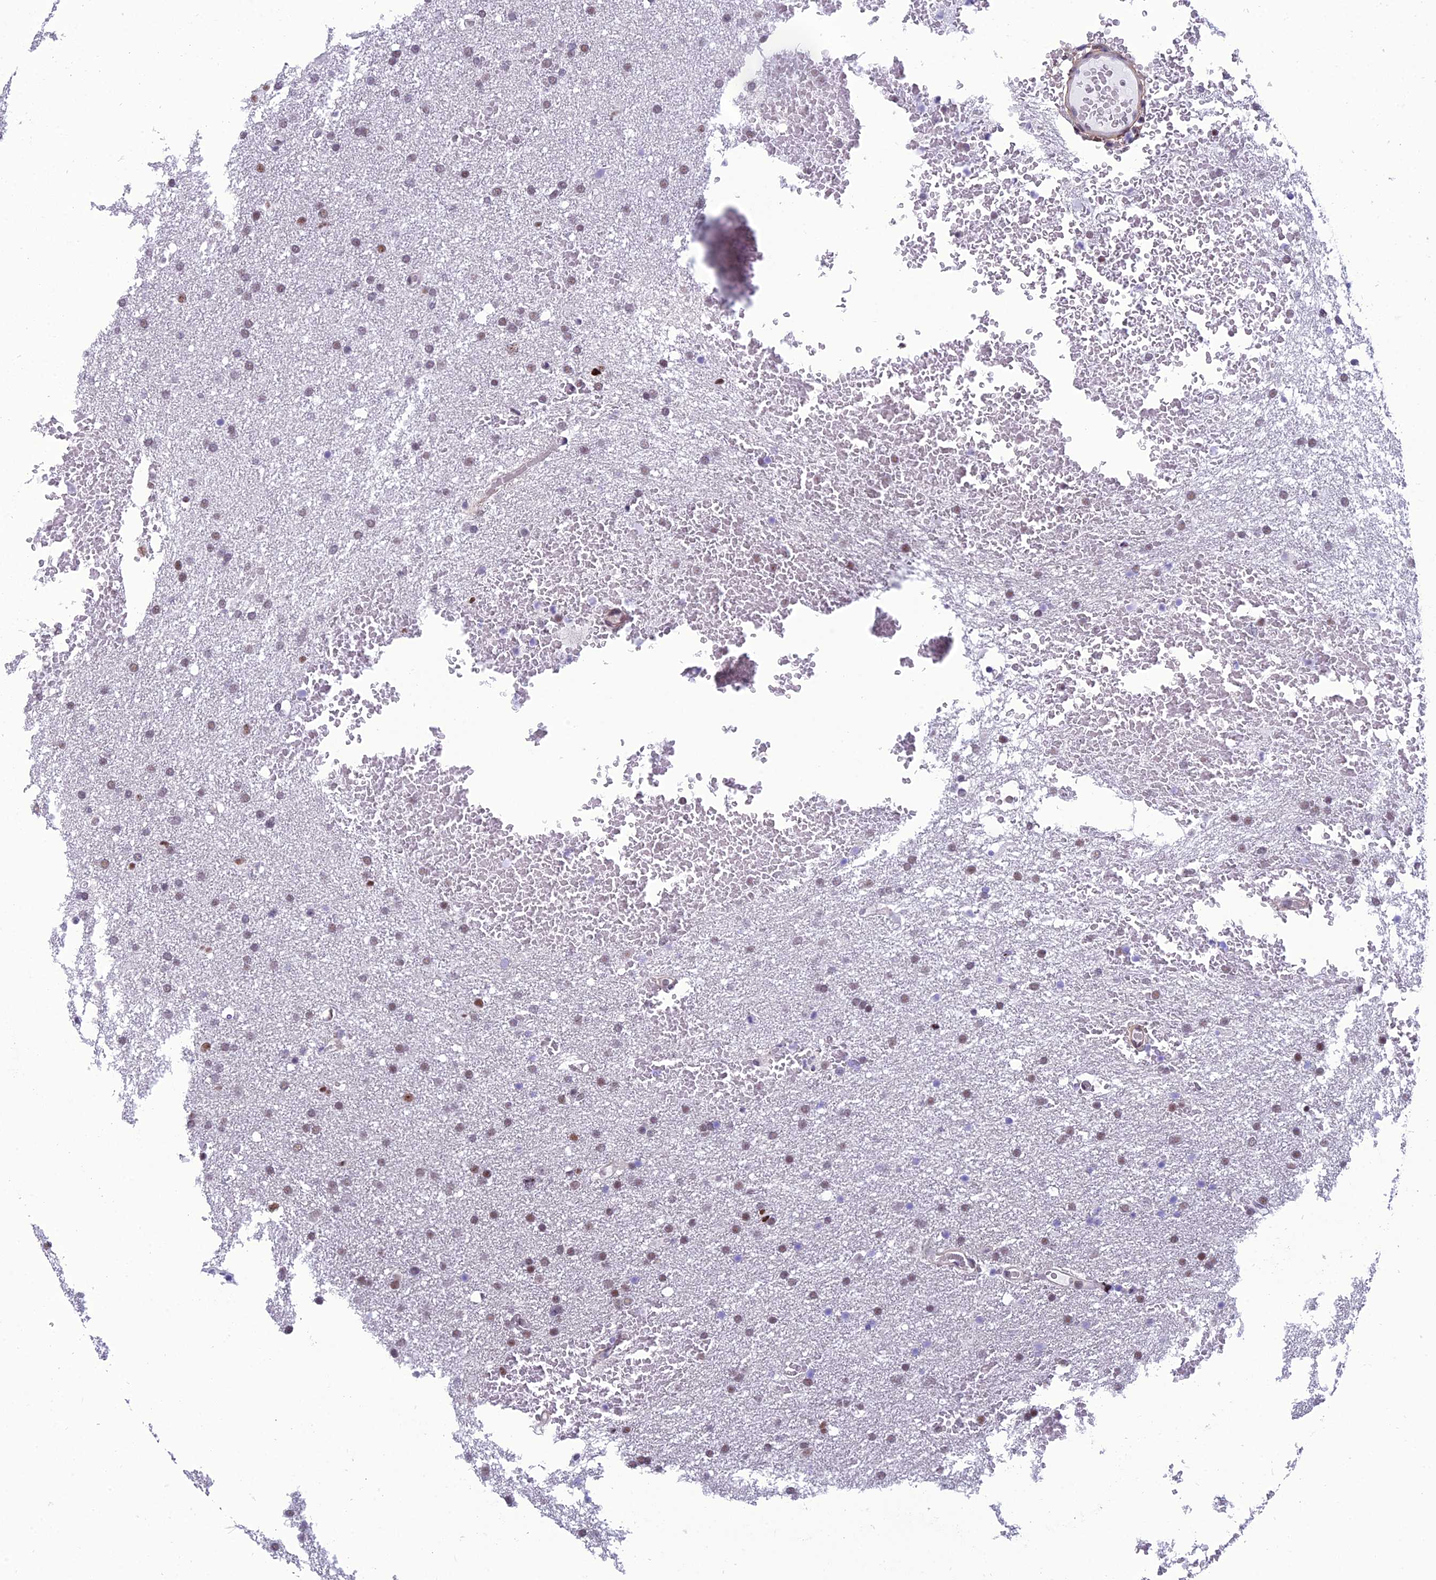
{"staining": {"intensity": "weak", "quantity": ">75%", "location": "nuclear"}, "tissue": "glioma", "cell_type": "Tumor cells", "image_type": "cancer", "snomed": [{"axis": "morphology", "description": "Glioma, malignant, High grade"}, {"axis": "topography", "description": "Cerebral cortex"}], "caption": "High-magnification brightfield microscopy of glioma stained with DAB (3,3'-diaminobenzidine) (brown) and counterstained with hematoxylin (blue). tumor cells exhibit weak nuclear positivity is appreciated in about>75% of cells.", "gene": "RSRC1", "patient": {"sex": "female", "age": 36}}